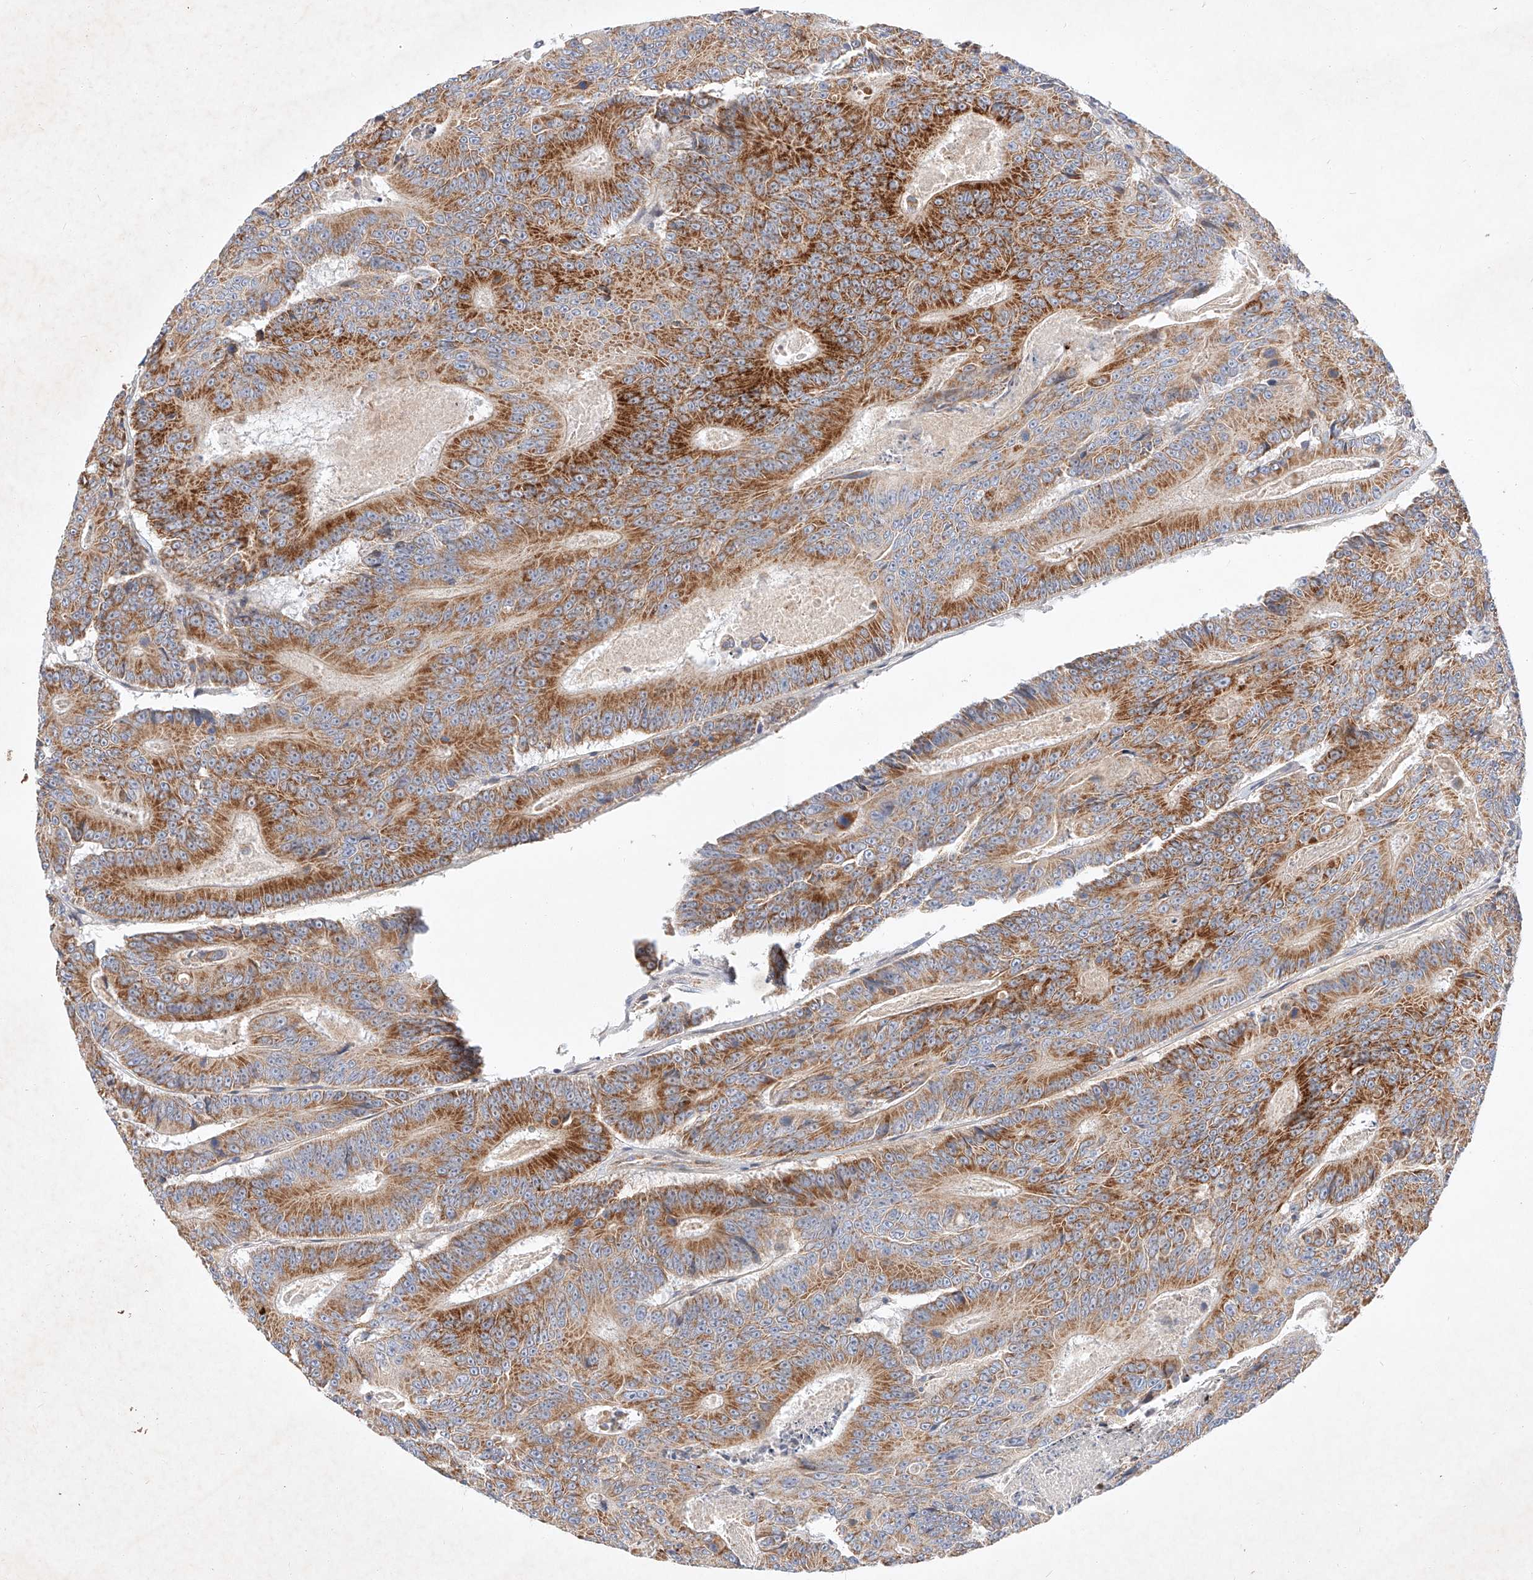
{"staining": {"intensity": "strong", "quantity": ">75%", "location": "cytoplasmic/membranous"}, "tissue": "colorectal cancer", "cell_type": "Tumor cells", "image_type": "cancer", "snomed": [{"axis": "morphology", "description": "Adenocarcinoma, NOS"}, {"axis": "topography", "description": "Colon"}], "caption": "Protein staining shows strong cytoplasmic/membranous expression in about >75% of tumor cells in colorectal cancer.", "gene": "OSGEPL1", "patient": {"sex": "male", "age": 83}}